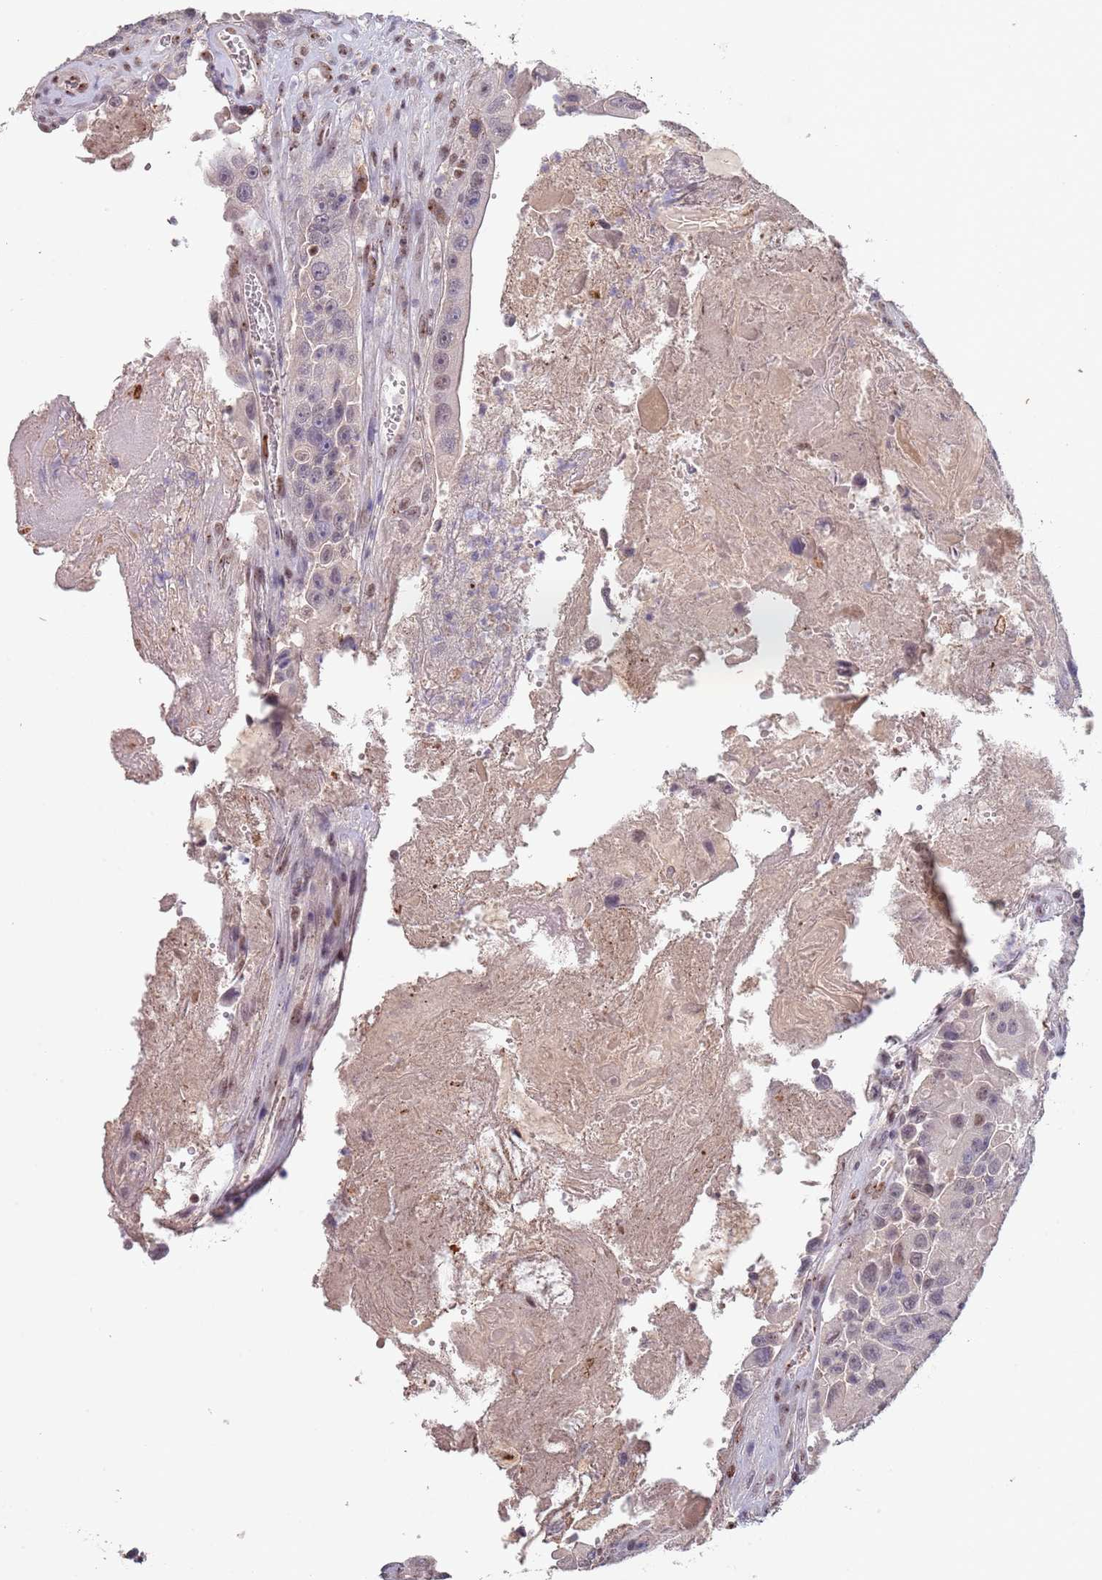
{"staining": {"intensity": "moderate", "quantity": "25%-75%", "location": "nuclear"}, "tissue": "colorectal cancer", "cell_type": "Tumor cells", "image_type": "cancer", "snomed": [{"axis": "morphology", "description": "Adenocarcinoma, NOS"}, {"axis": "topography", "description": "Colon"}], "caption": "Immunohistochemistry image of neoplastic tissue: colorectal adenocarcinoma stained using immunohistochemistry (IHC) reveals medium levels of moderate protein expression localized specifically in the nuclear of tumor cells, appearing as a nuclear brown color.", "gene": "CIZ1", "patient": {"sex": "female", "age": 86}}